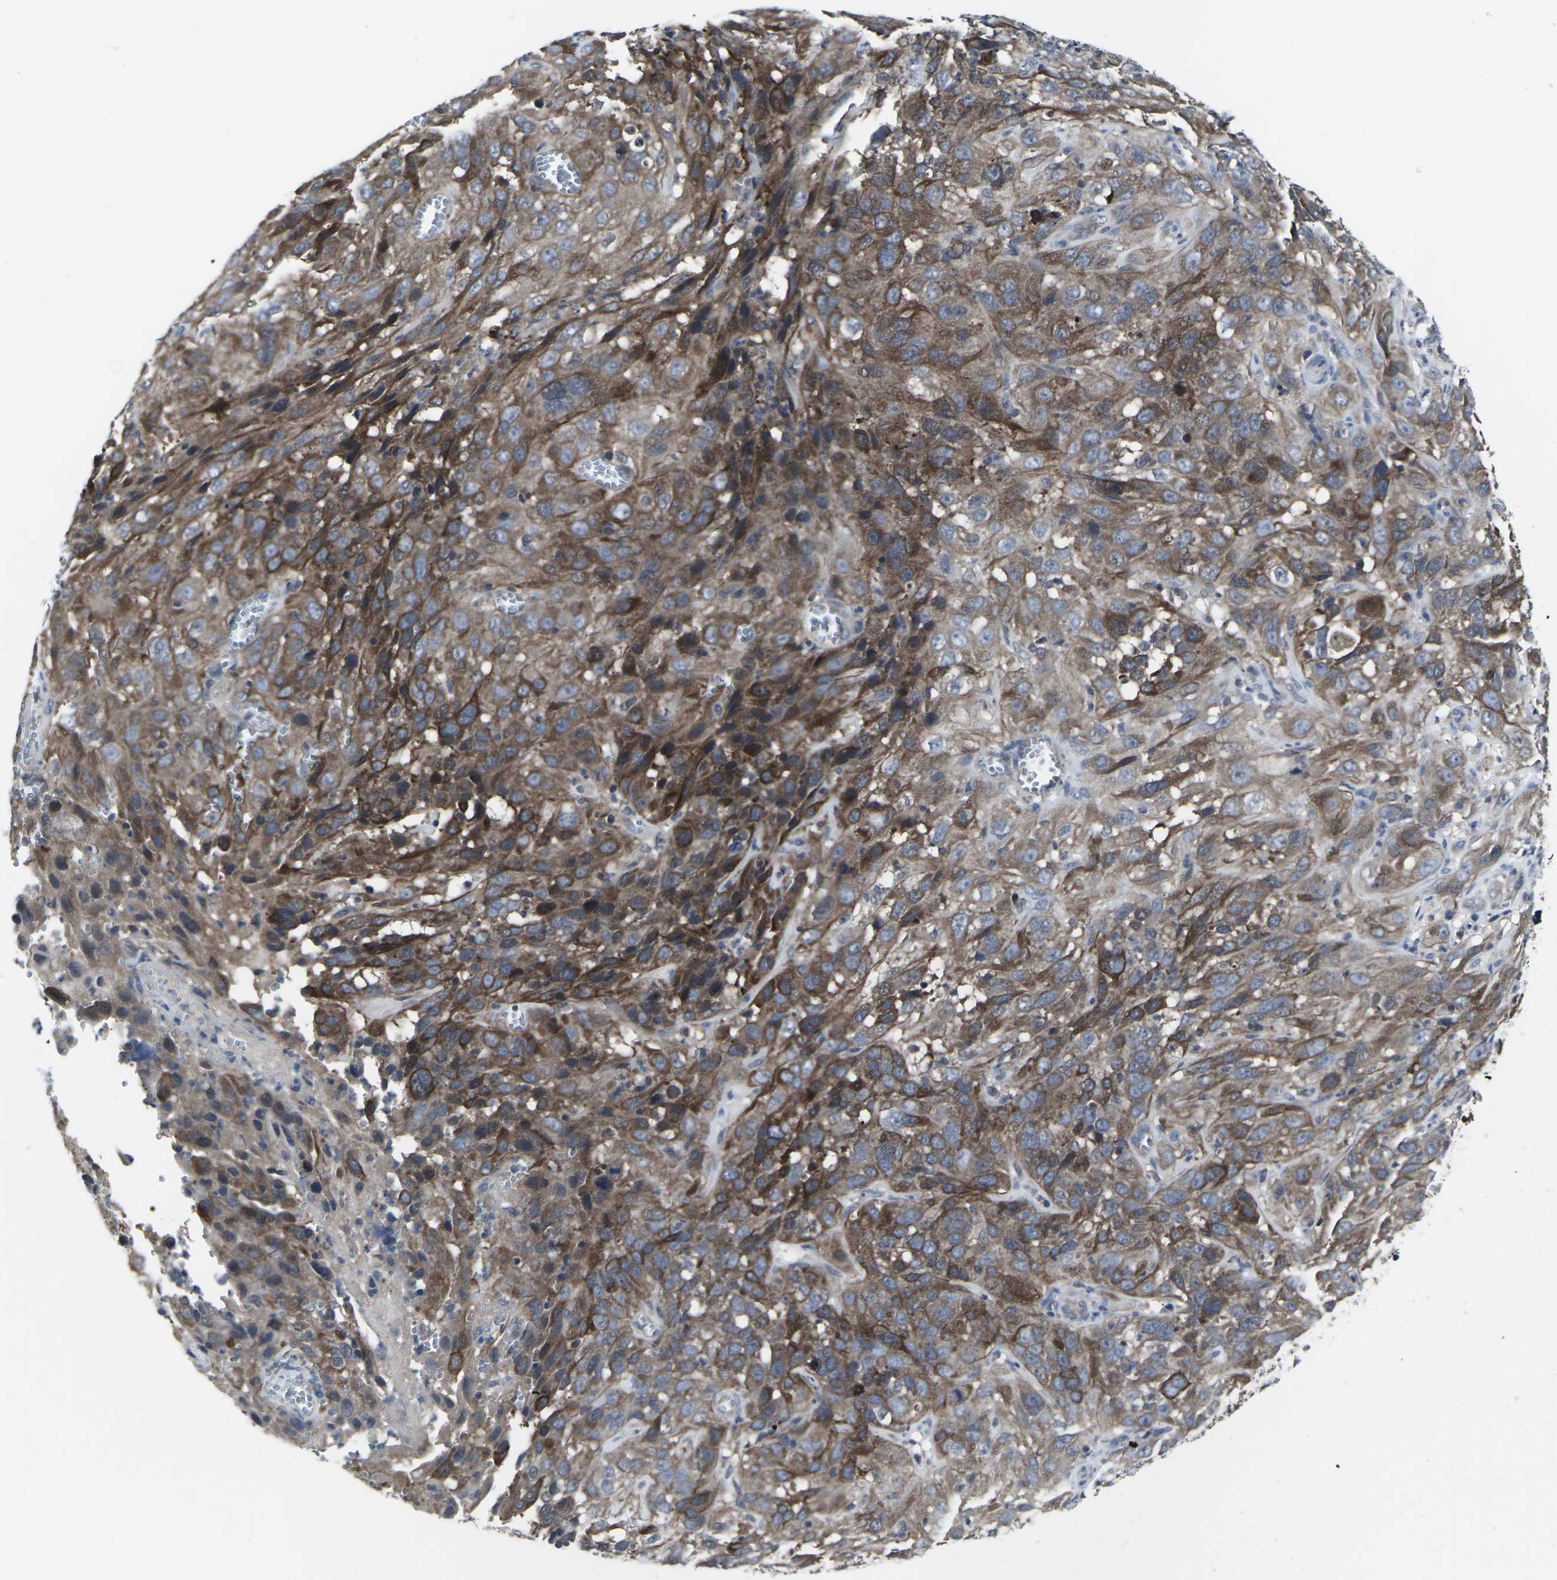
{"staining": {"intensity": "strong", "quantity": "25%-75%", "location": "cytoplasmic/membranous"}, "tissue": "cervical cancer", "cell_type": "Tumor cells", "image_type": "cancer", "snomed": [{"axis": "morphology", "description": "Squamous cell carcinoma, NOS"}, {"axis": "topography", "description": "Cervix"}], "caption": "Protein staining displays strong cytoplasmic/membranous expression in about 25%-75% of tumor cells in squamous cell carcinoma (cervical).", "gene": "HPRT1", "patient": {"sex": "female", "age": 32}}